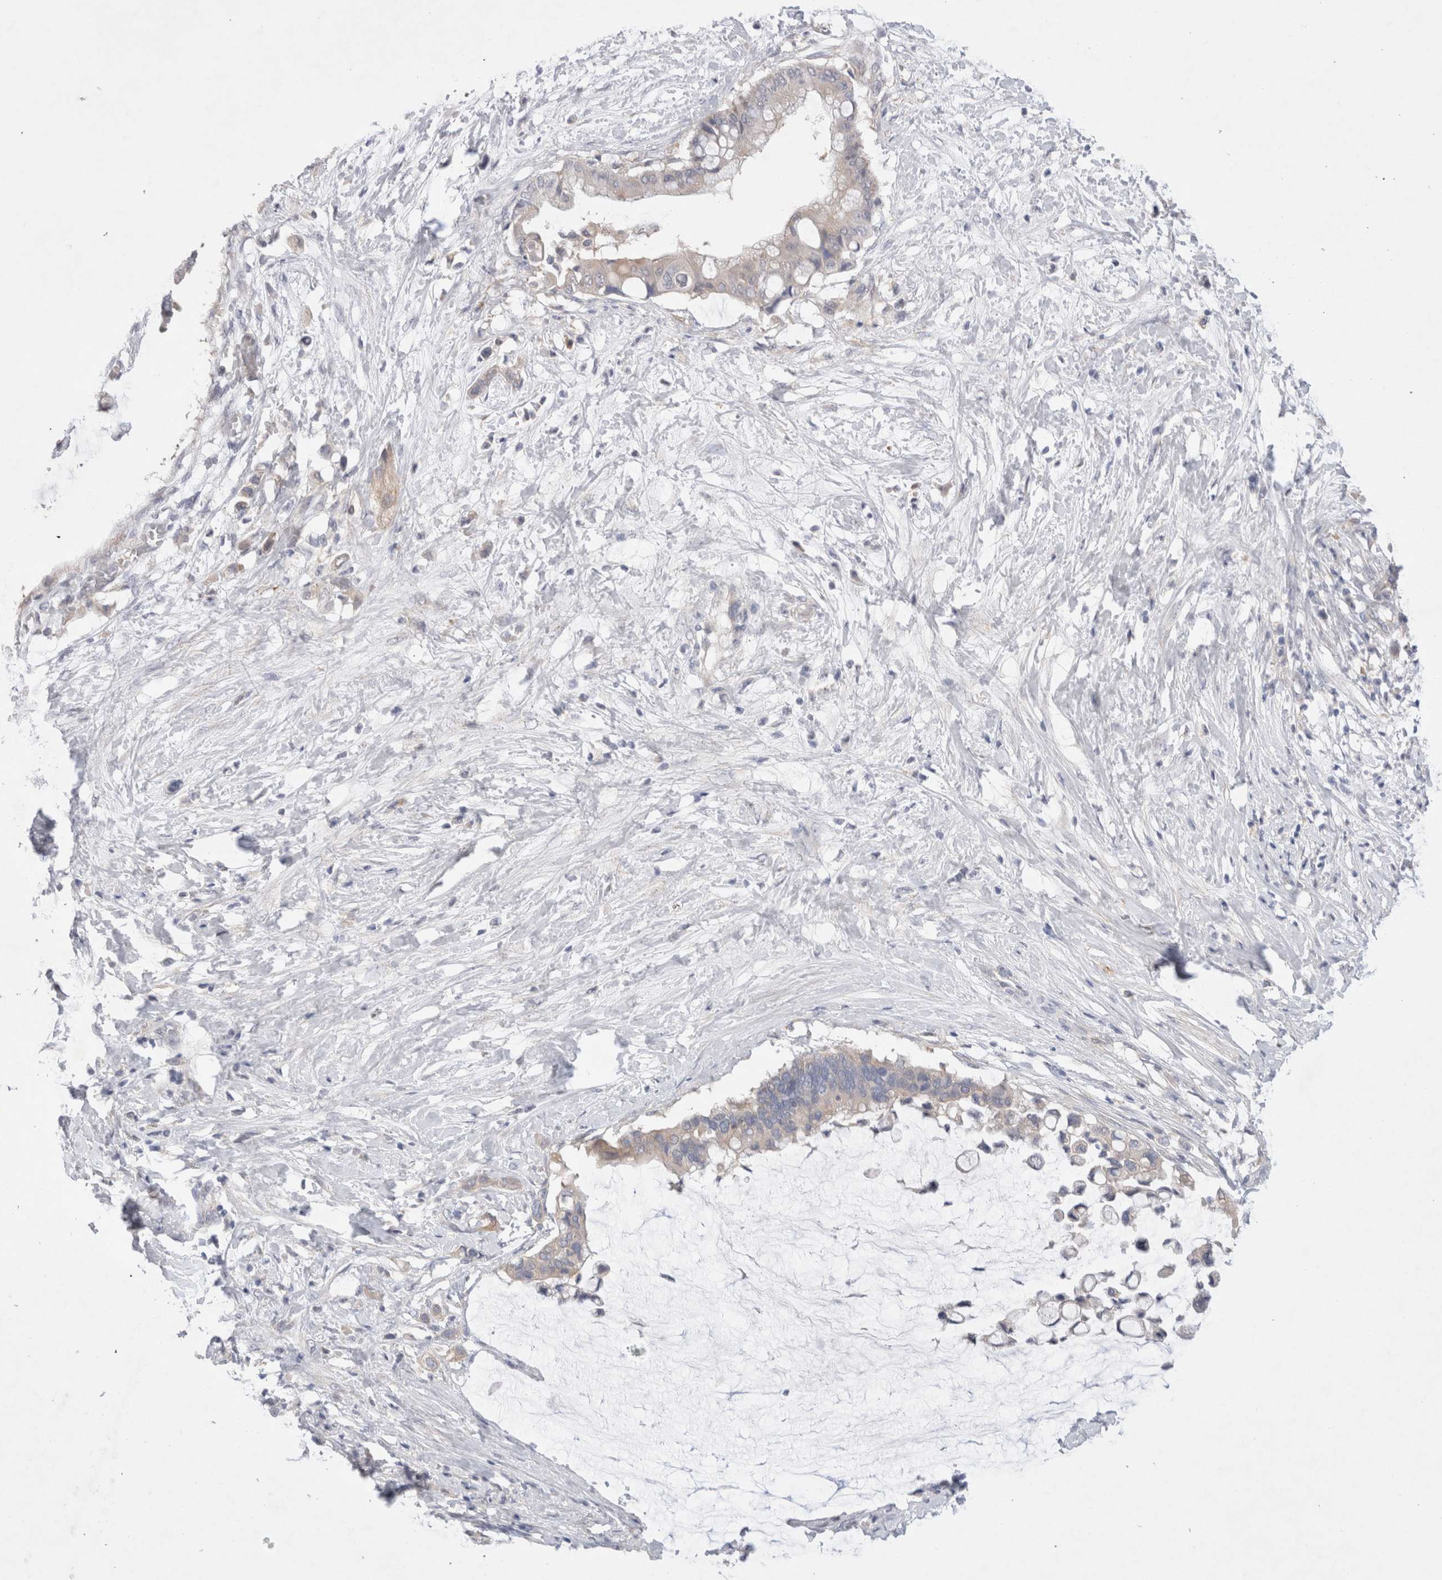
{"staining": {"intensity": "negative", "quantity": "none", "location": "none"}, "tissue": "pancreatic cancer", "cell_type": "Tumor cells", "image_type": "cancer", "snomed": [{"axis": "morphology", "description": "Adenocarcinoma, NOS"}, {"axis": "topography", "description": "Pancreas"}], "caption": "Immunohistochemistry (IHC) histopathology image of neoplastic tissue: human pancreatic cancer stained with DAB (3,3'-diaminobenzidine) exhibits no significant protein expression in tumor cells.", "gene": "IFT74", "patient": {"sex": "male", "age": 41}}